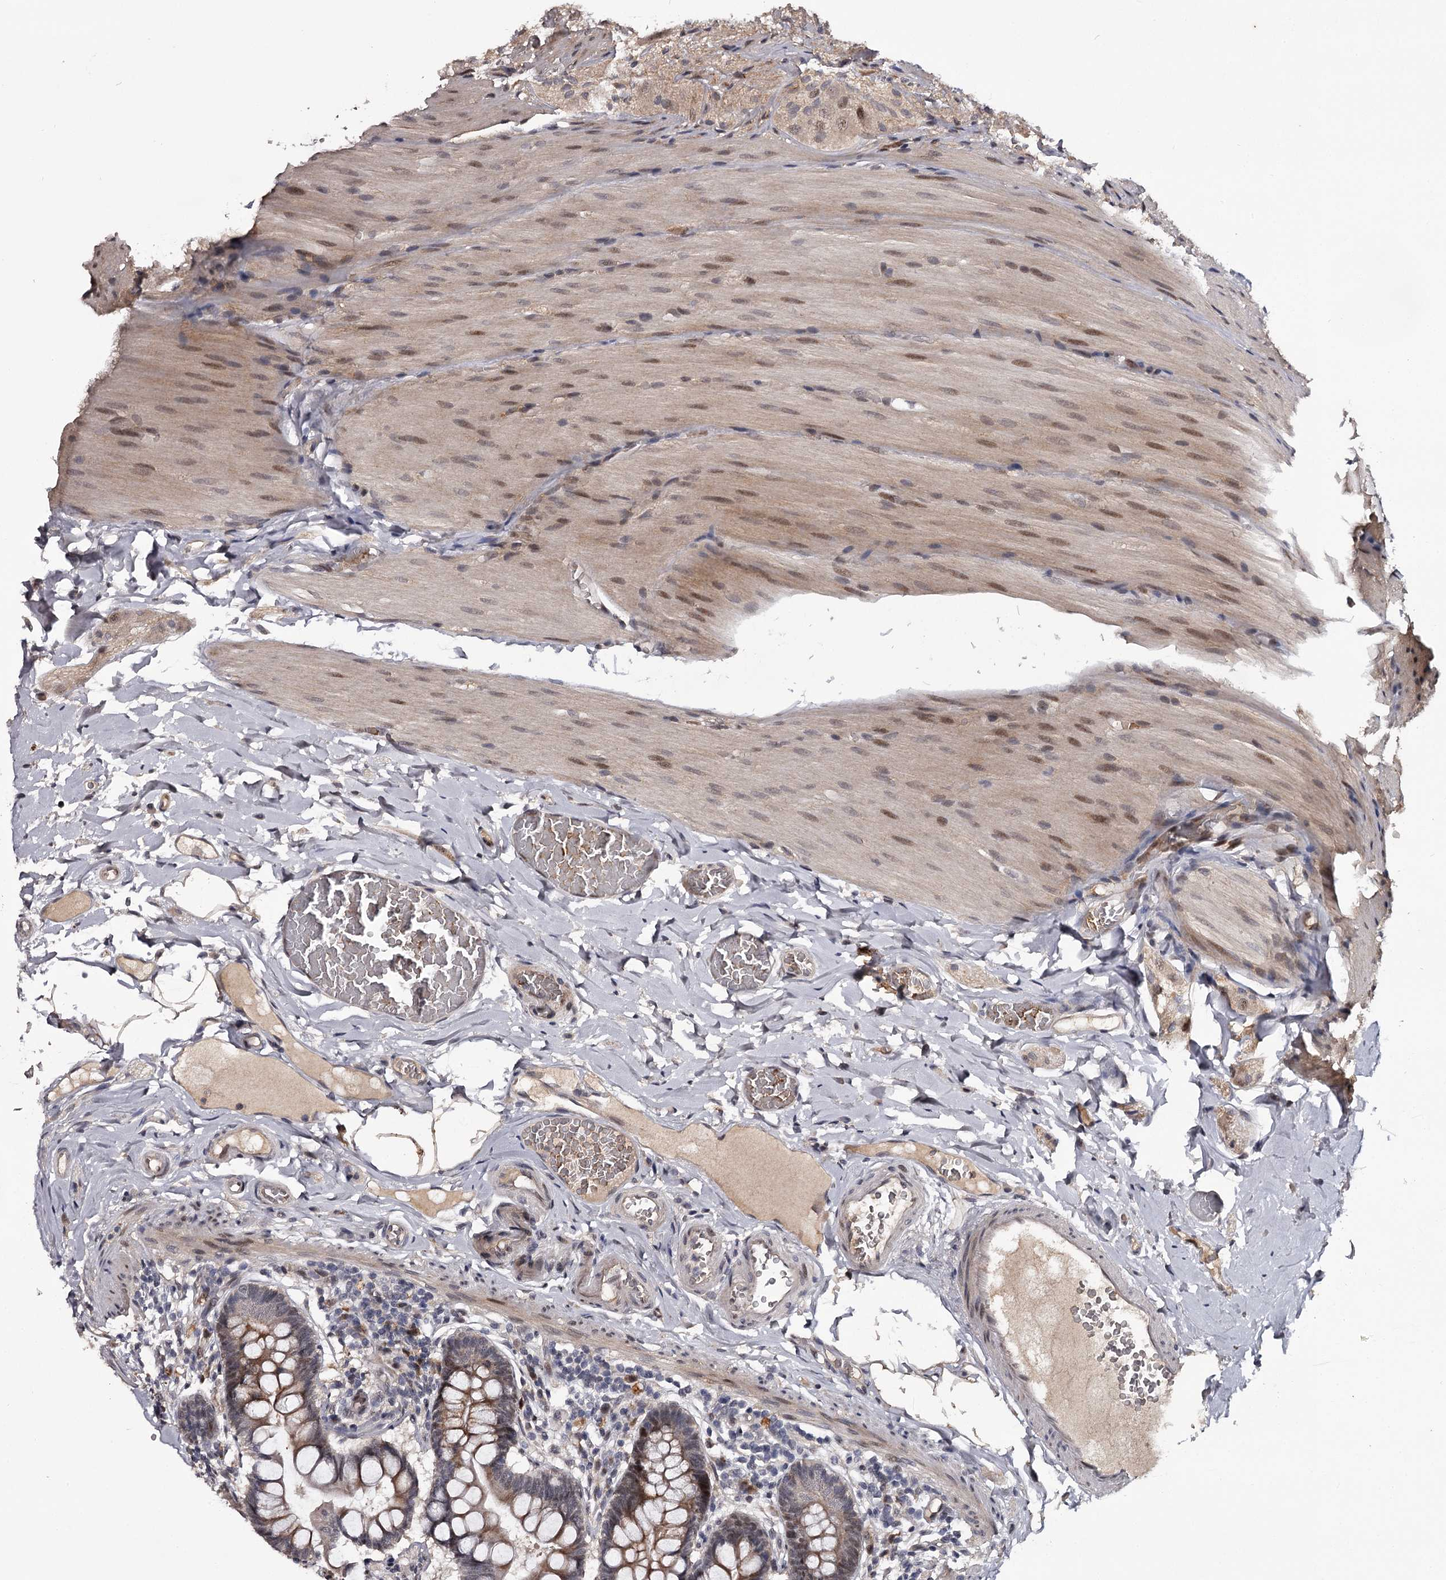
{"staining": {"intensity": "moderate", "quantity": "25%-75%", "location": "cytoplasmic/membranous,nuclear"}, "tissue": "small intestine", "cell_type": "Glandular cells", "image_type": "normal", "snomed": [{"axis": "morphology", "description": "Normal tissue, NOS"}, {"axis": "topography", "description": "Small intestine"}], "caption": "A brown stain shows moderate cytoplasmic/membranous,nuclear expression of a protein in glandular cells of normal small intestine.", "gene": "RNF44", "patient": {"sex": "male", "age": 41}}